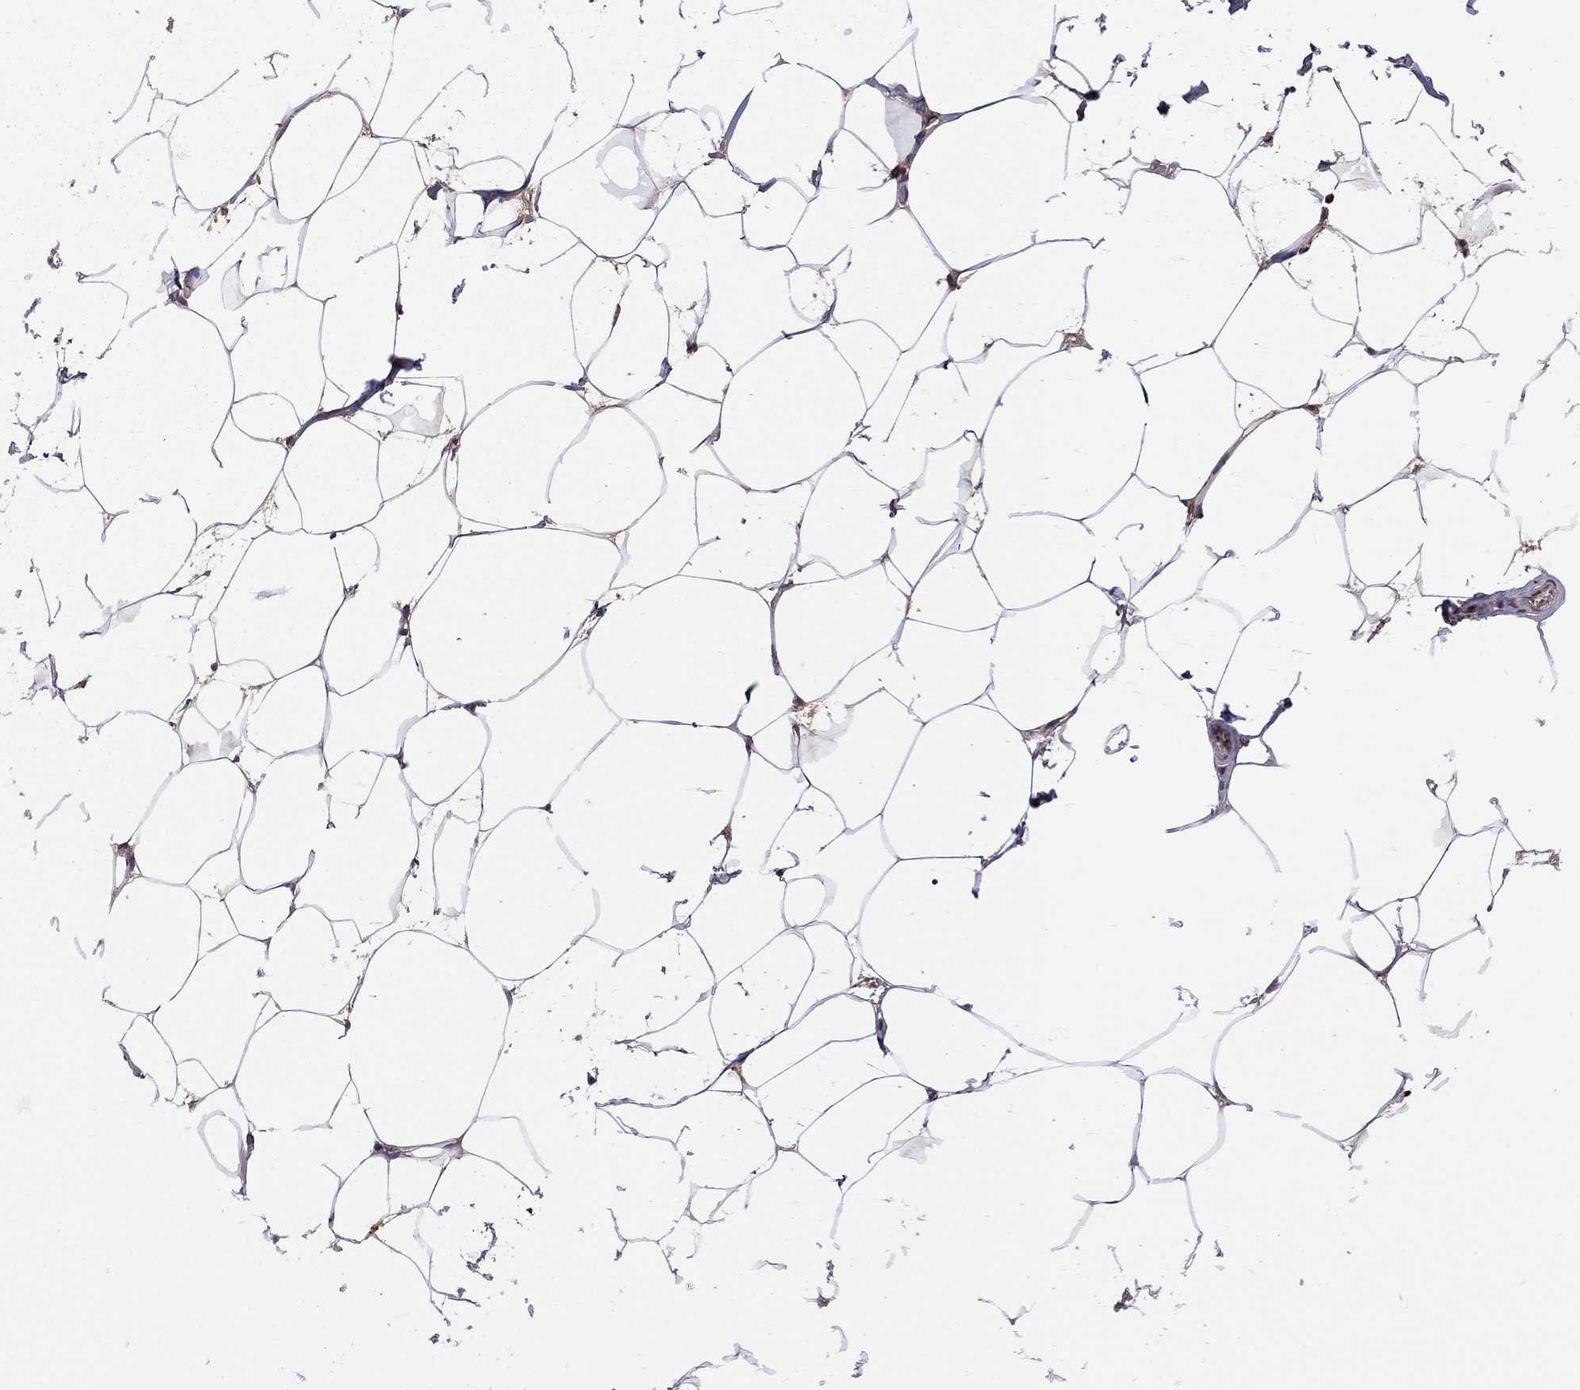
{"staining": {"intensity": "negative", "quantity": "none", "location": "none"}, "tissue": "breast", "cell_type": "Adipocytes", "image_type": "normal", "snomed": [{"axis": "morphology", "description": "Normal tissue, NOS"}, {"axis": "topography", "description": "Breast"}], "caption": "The photomicrograph shows no staining of adipocytes in unremarkable breast.", "gene": "SERPINA3", "patient": {"sex": "female", "age": 32}}